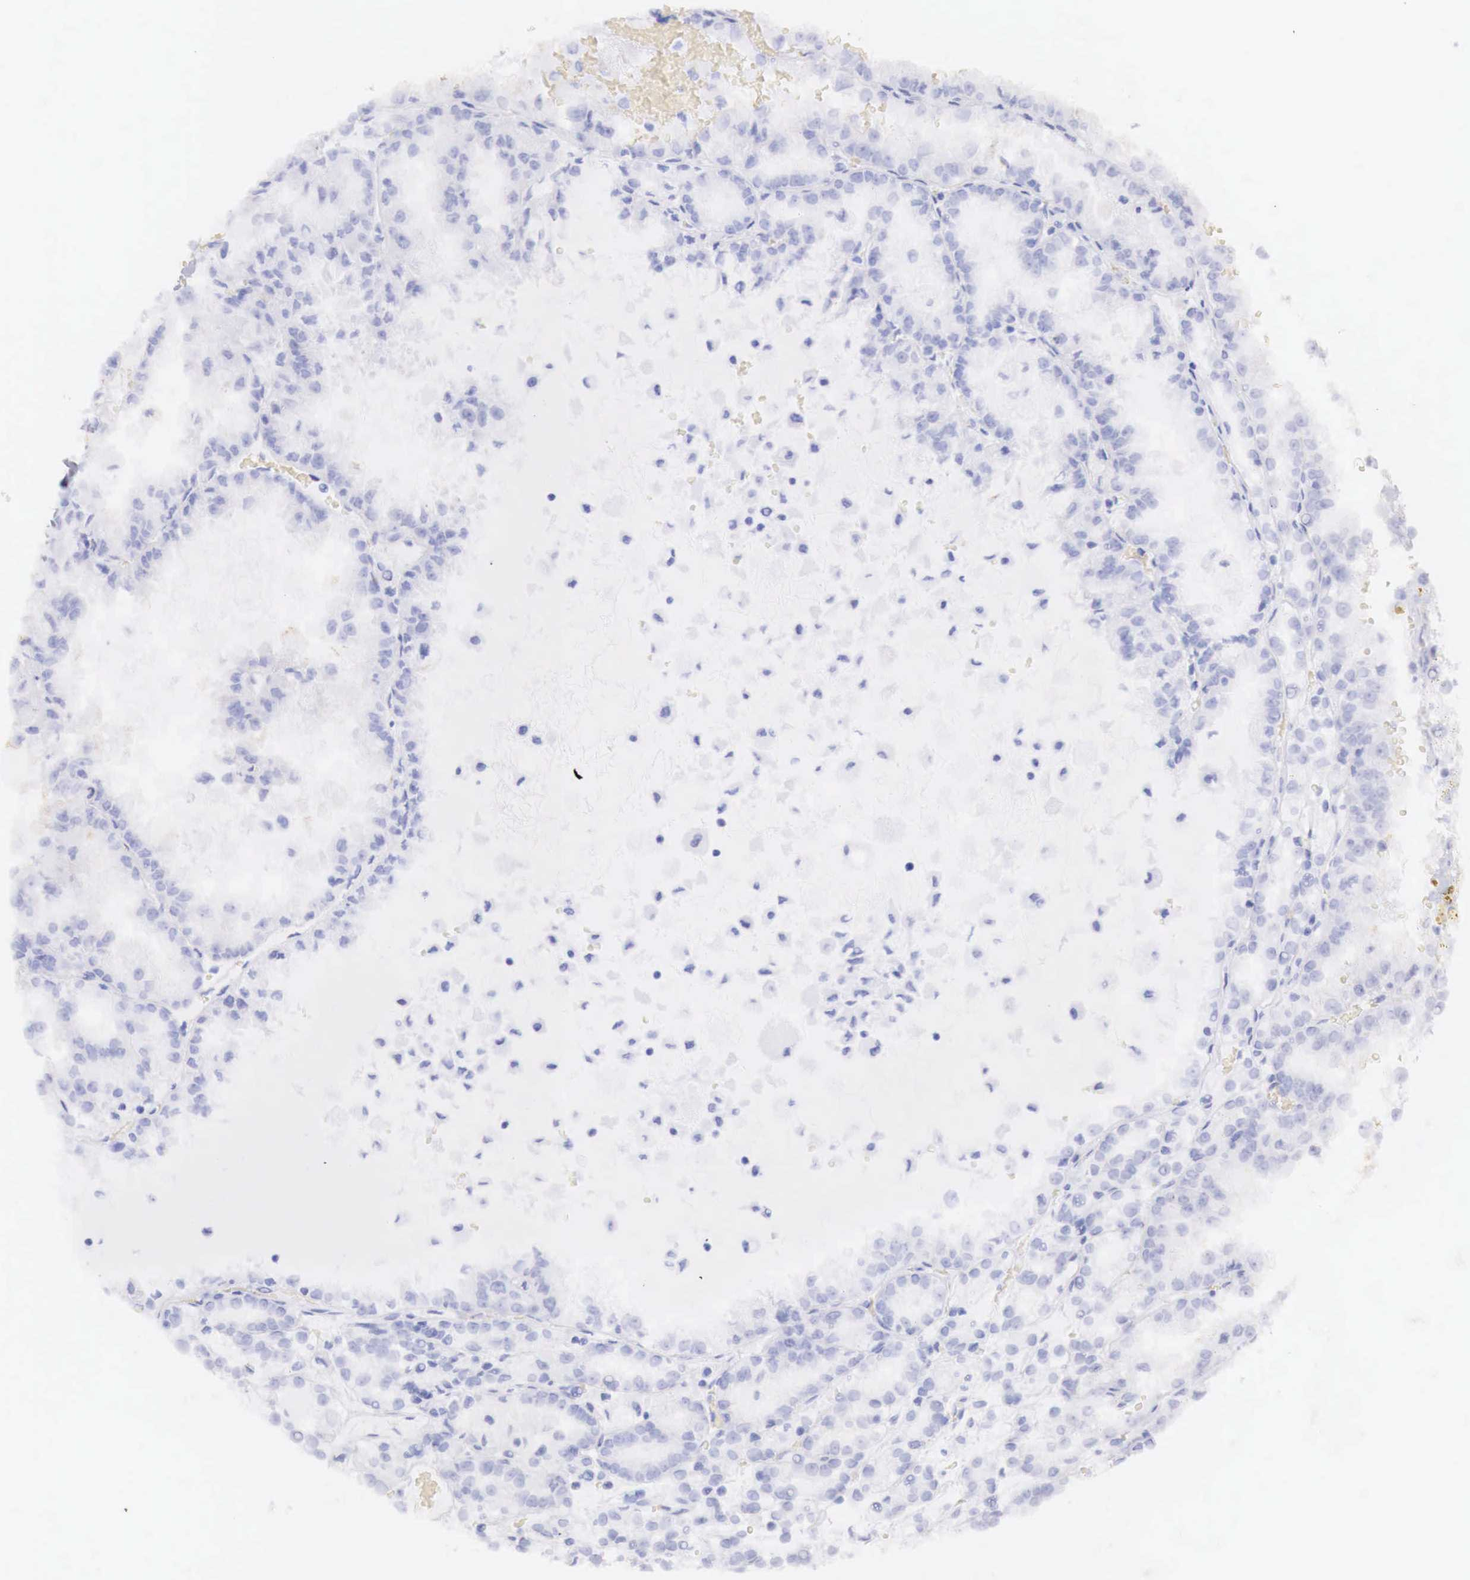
{"staining": {"intensity": "negative", "quantity": "none", "location": "none"}, "tissue": "renal cancer", "cell_type": "Tumor cells", "image_type": "cancer", "snomed": [{"axis": "morphology", "description": "Adenocarcinoma, NOS"}, {"axis": "topography", "description": "Kidney"}], "caption": "Micrograph shows no significant protein positivity in tumor cells of renal cancer. (Immunohistochemistry (ihc), brightfield microscopy, high magnification).", "gene": "TPM1", "patient": {"sex": "female", "age": 56}}